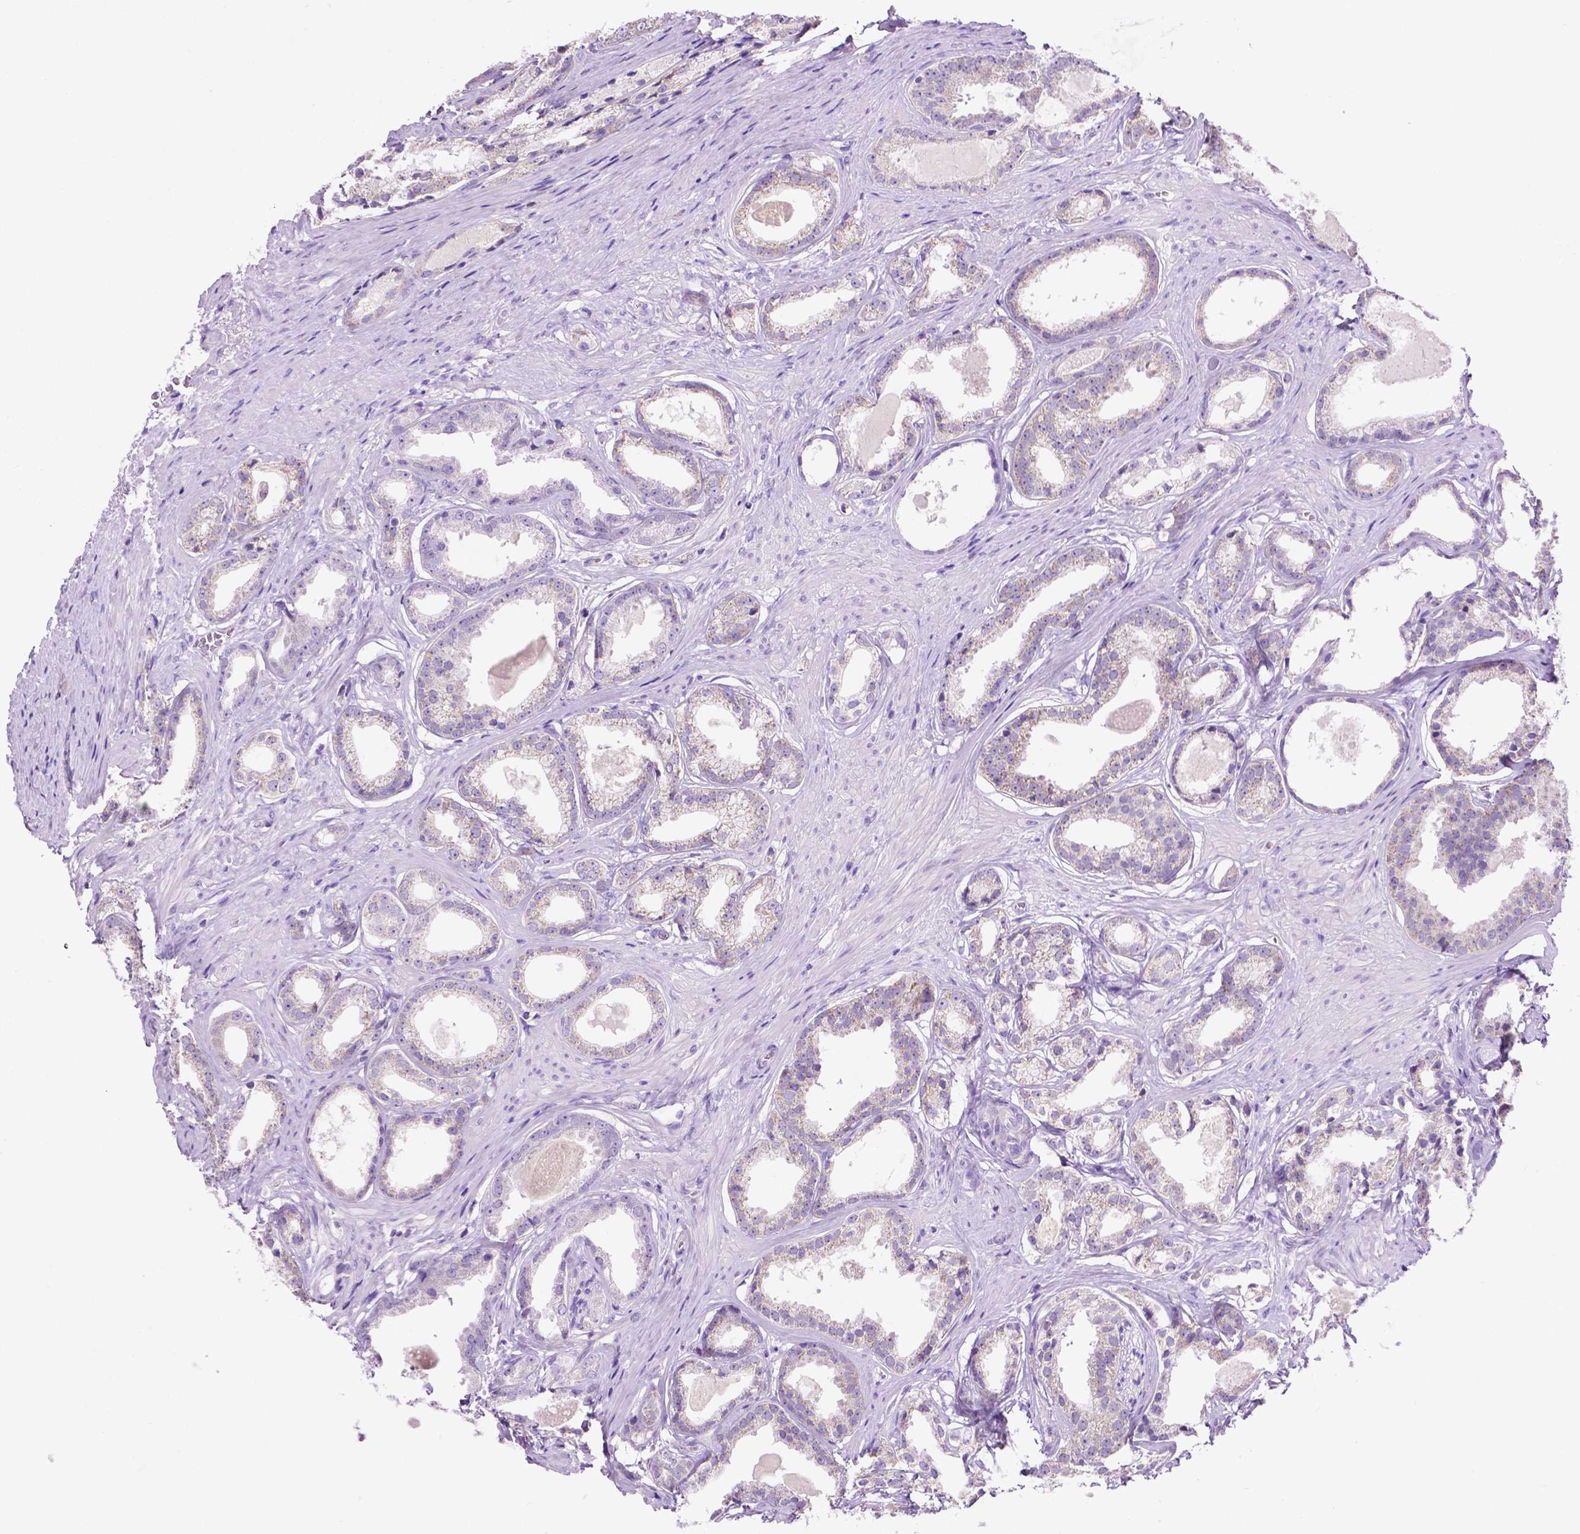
{"staining": {"intensity": "weak", "quantity": "<25%", "location": "cytoplasmic/membranous"}, "tissue": "prostate cancer", "cell_type": "Tumor cells", "image_type": "cancer", "snomed": [{"axis": "morphology", "description": "Adenocarcinoma, Low grade"}, {"axis": "topography", "description": "Prostate"}], "caption": "This is a photomicrograph of IHC staining of adenocarcinoma (low-grade) (prostate), which shows no positivity in tumor cells.", "gene": "PHYHIP", "patient": {"sex": "male", "age": 65}}